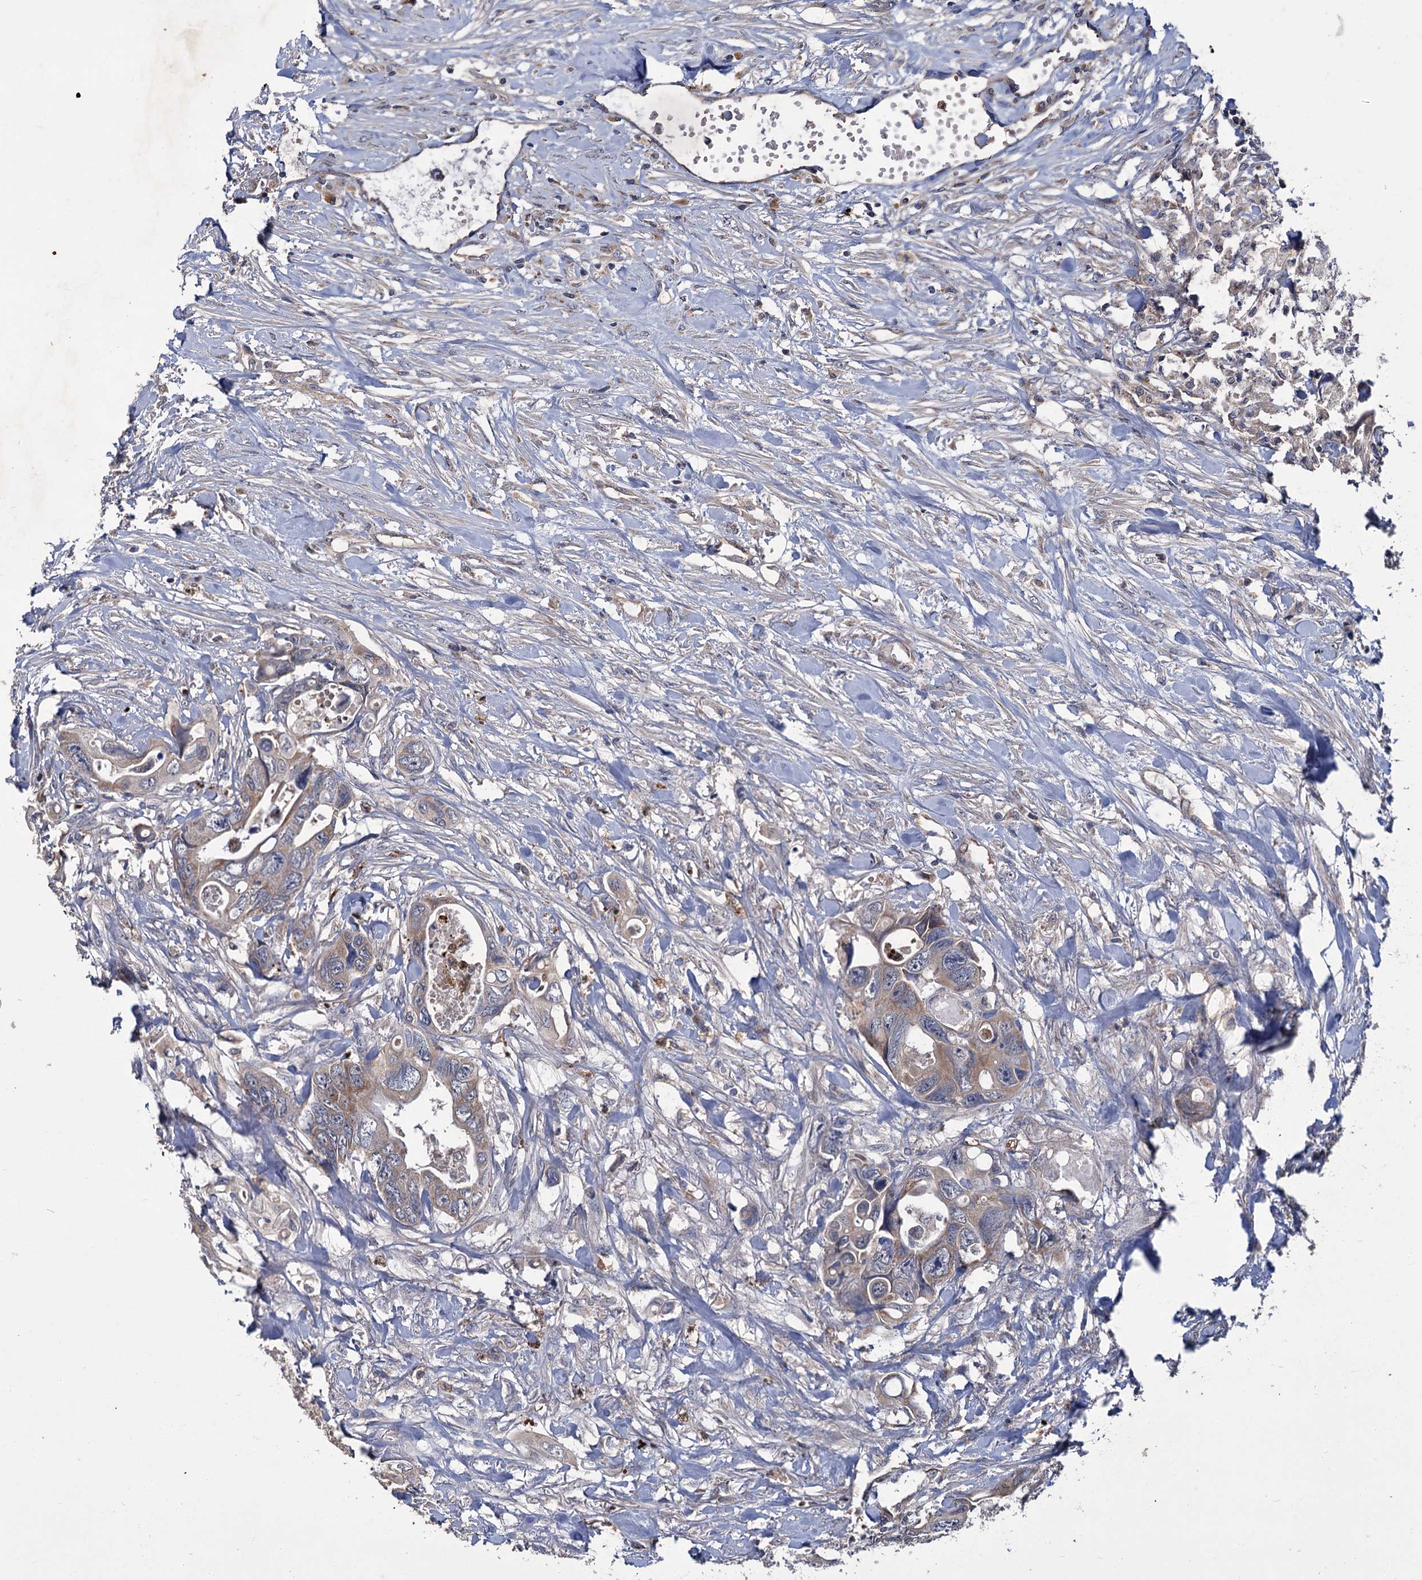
{"staining": {"intensity": "weak", "quantity": ">75%", "location": "cytoplasmic/membranous"}, "tissue": "colorectal cancer", "cell_type": "Tumor cells", "image_type": "cancer", "snomed": [{"axis": "morphology", "description": "Adenocarcinoma, NOS"}, {"axis": "topography", "description": "Rectum"}], "caption": "DAB immunohistochemical staining of human colorectal cancer (adenocarcinoma) exhibits weak cytoplasmic/membranous protein expression in about >75% of tumor cells.", "gene": "DYNC2H1", "patient": {"sex": "male", "age": 57}}